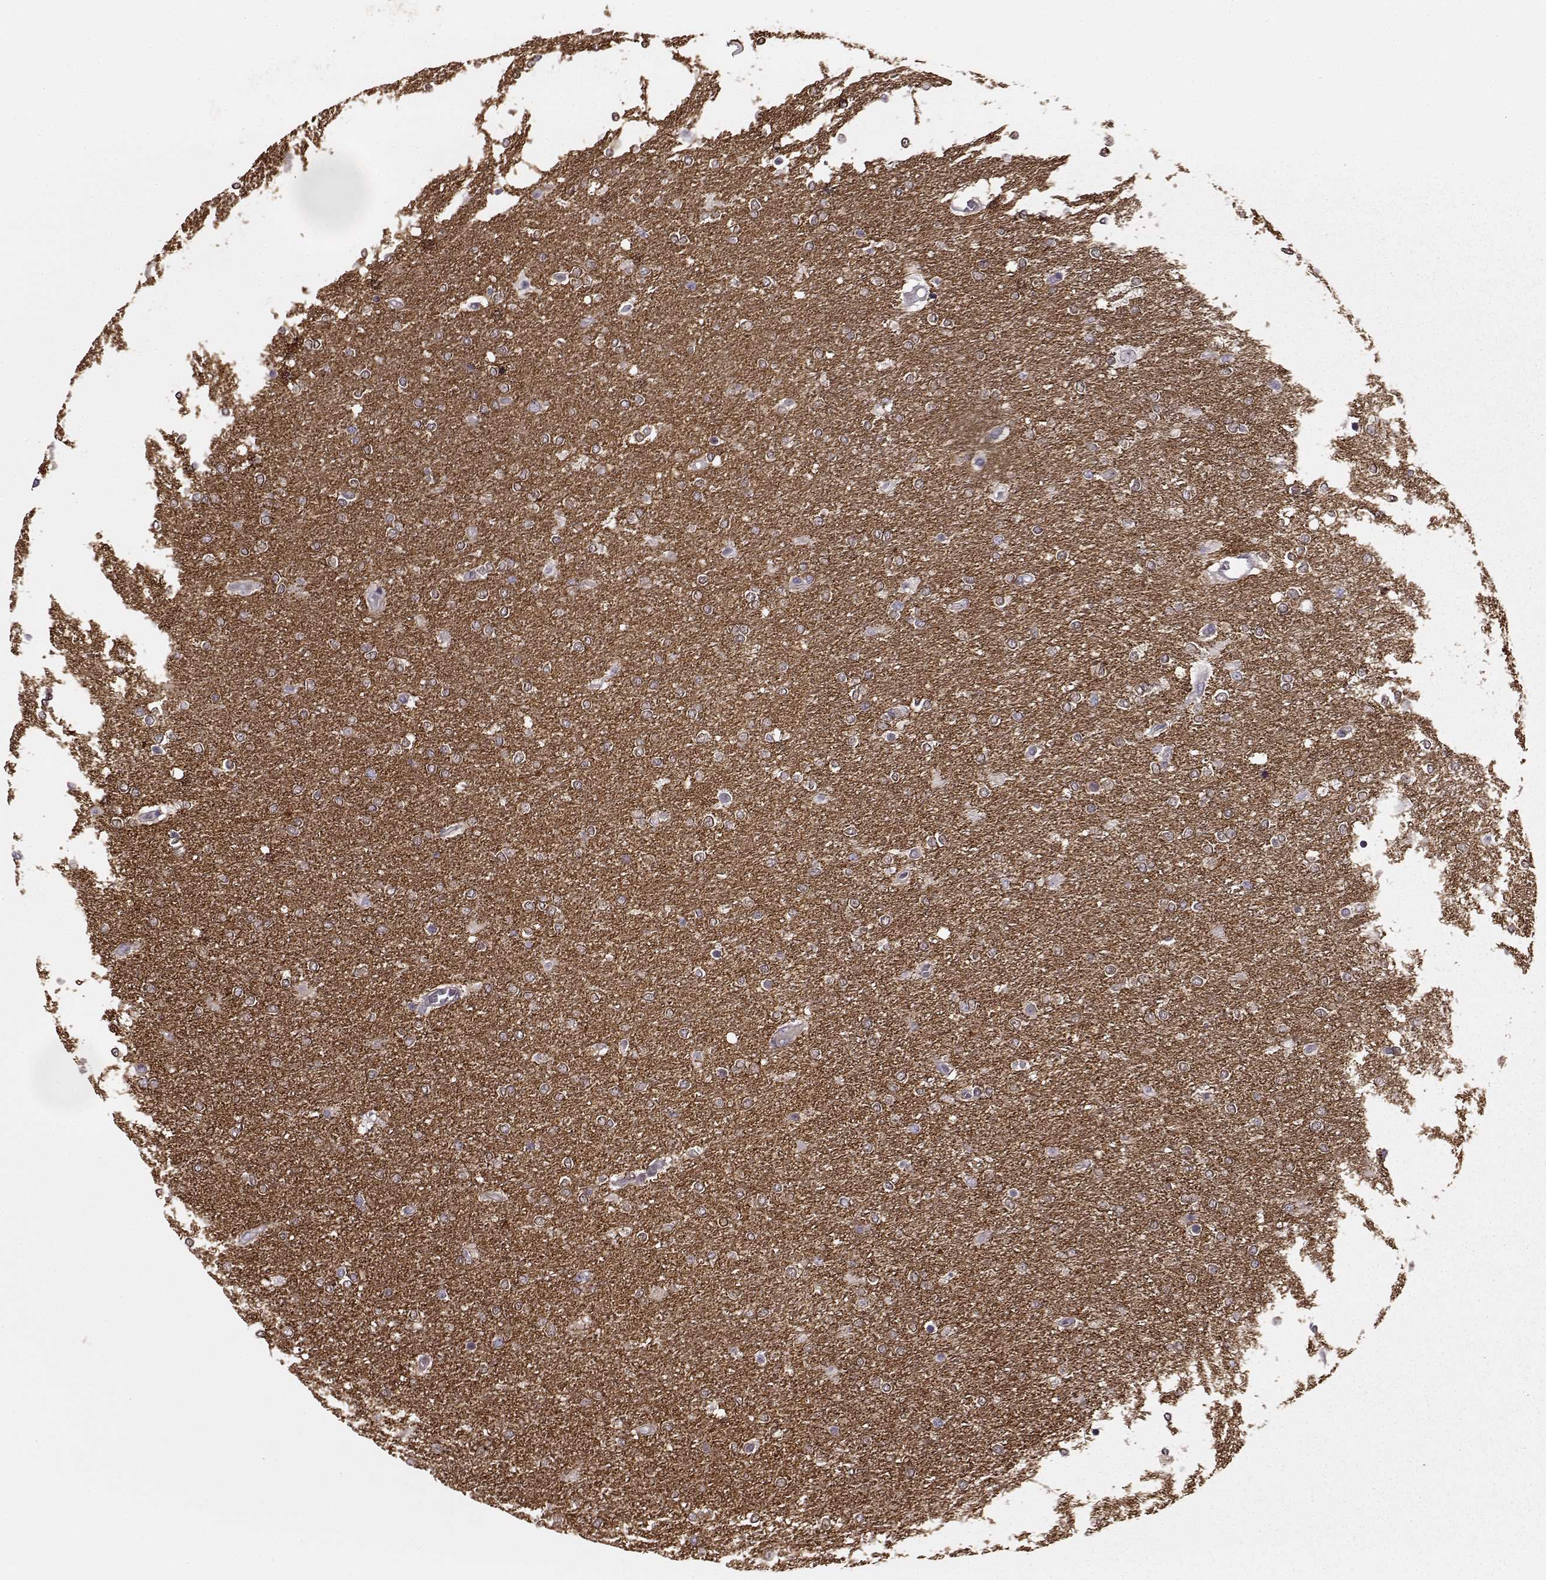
{"staining": {"intensity": "negative", "quantity": "none", "location": "none"}, "tissue": "glioma", "cell_type": "Tumor cells", "image_type": "cancer", "snomed": [{"axis": "morphology", "description": "Glioma, malignant, High grade"}, {"axis": "topography", "description": "Brain"}], "caption": "Protein analysis of glioma demonstrates no significant staining in tumor cells.", "gene": "MTR", "patient": {"sex": "female", "age": 61}}